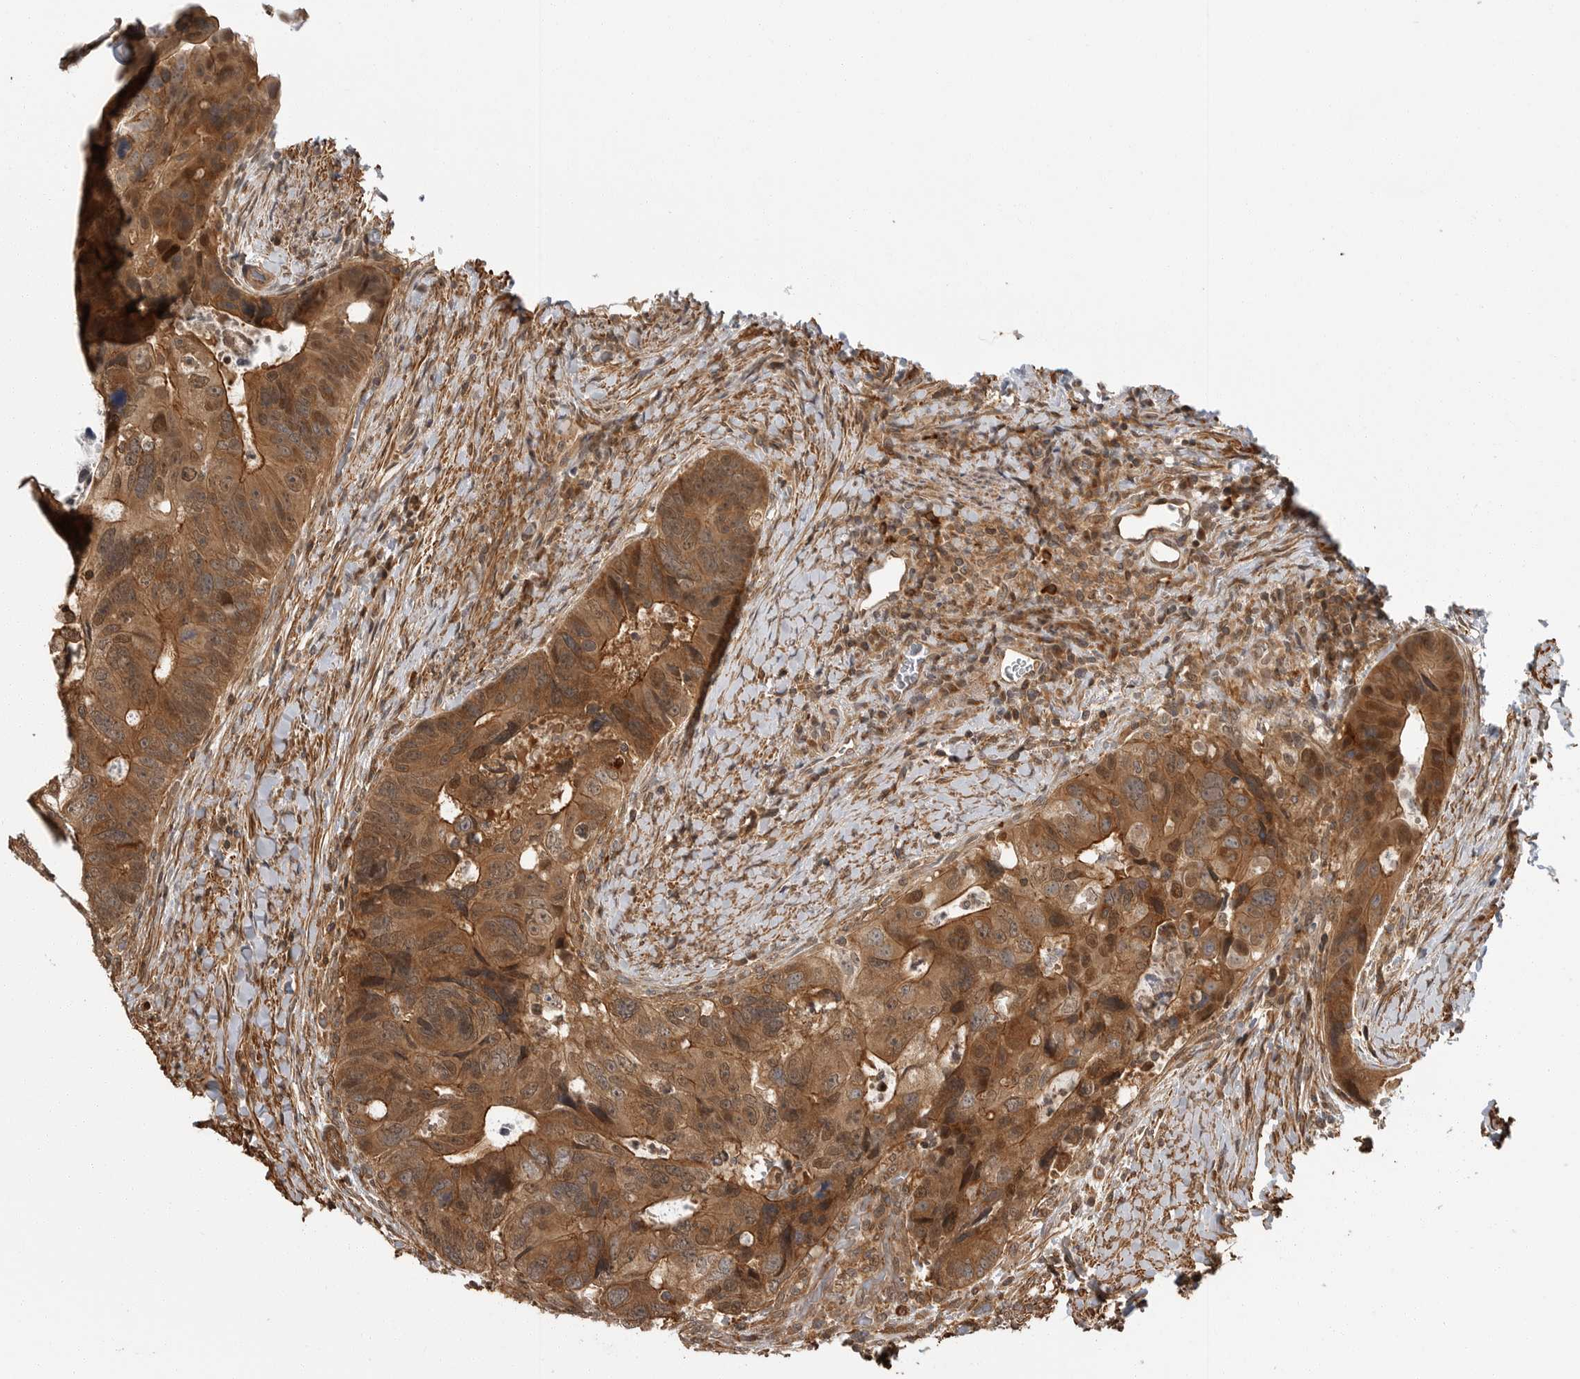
{"staining": {"intensity": "strong", "quantity": ">75%", "location": "cytoplasmic/membranous,nuclear"}, "tissue": "colorectal cancer", "cell_type": "Tumor cells", "image_type": "cancer", "snomed": [{"axis": "morphology", "description": "Adenocarcinoma, NOS"}, {"axis": "topography", "description": "Rectum"}], "caption": "Immunohistochemistry of colorectal cancer (adenocarcinoma) shows high levels of strong cytoplasmic/membranous and nuclear staining in approximately >75% of tumor cells. (IHC, brightfield microscopy, high magnification).", "gene": "ERN1", "patient": {"sex": "male", "age": 59}}